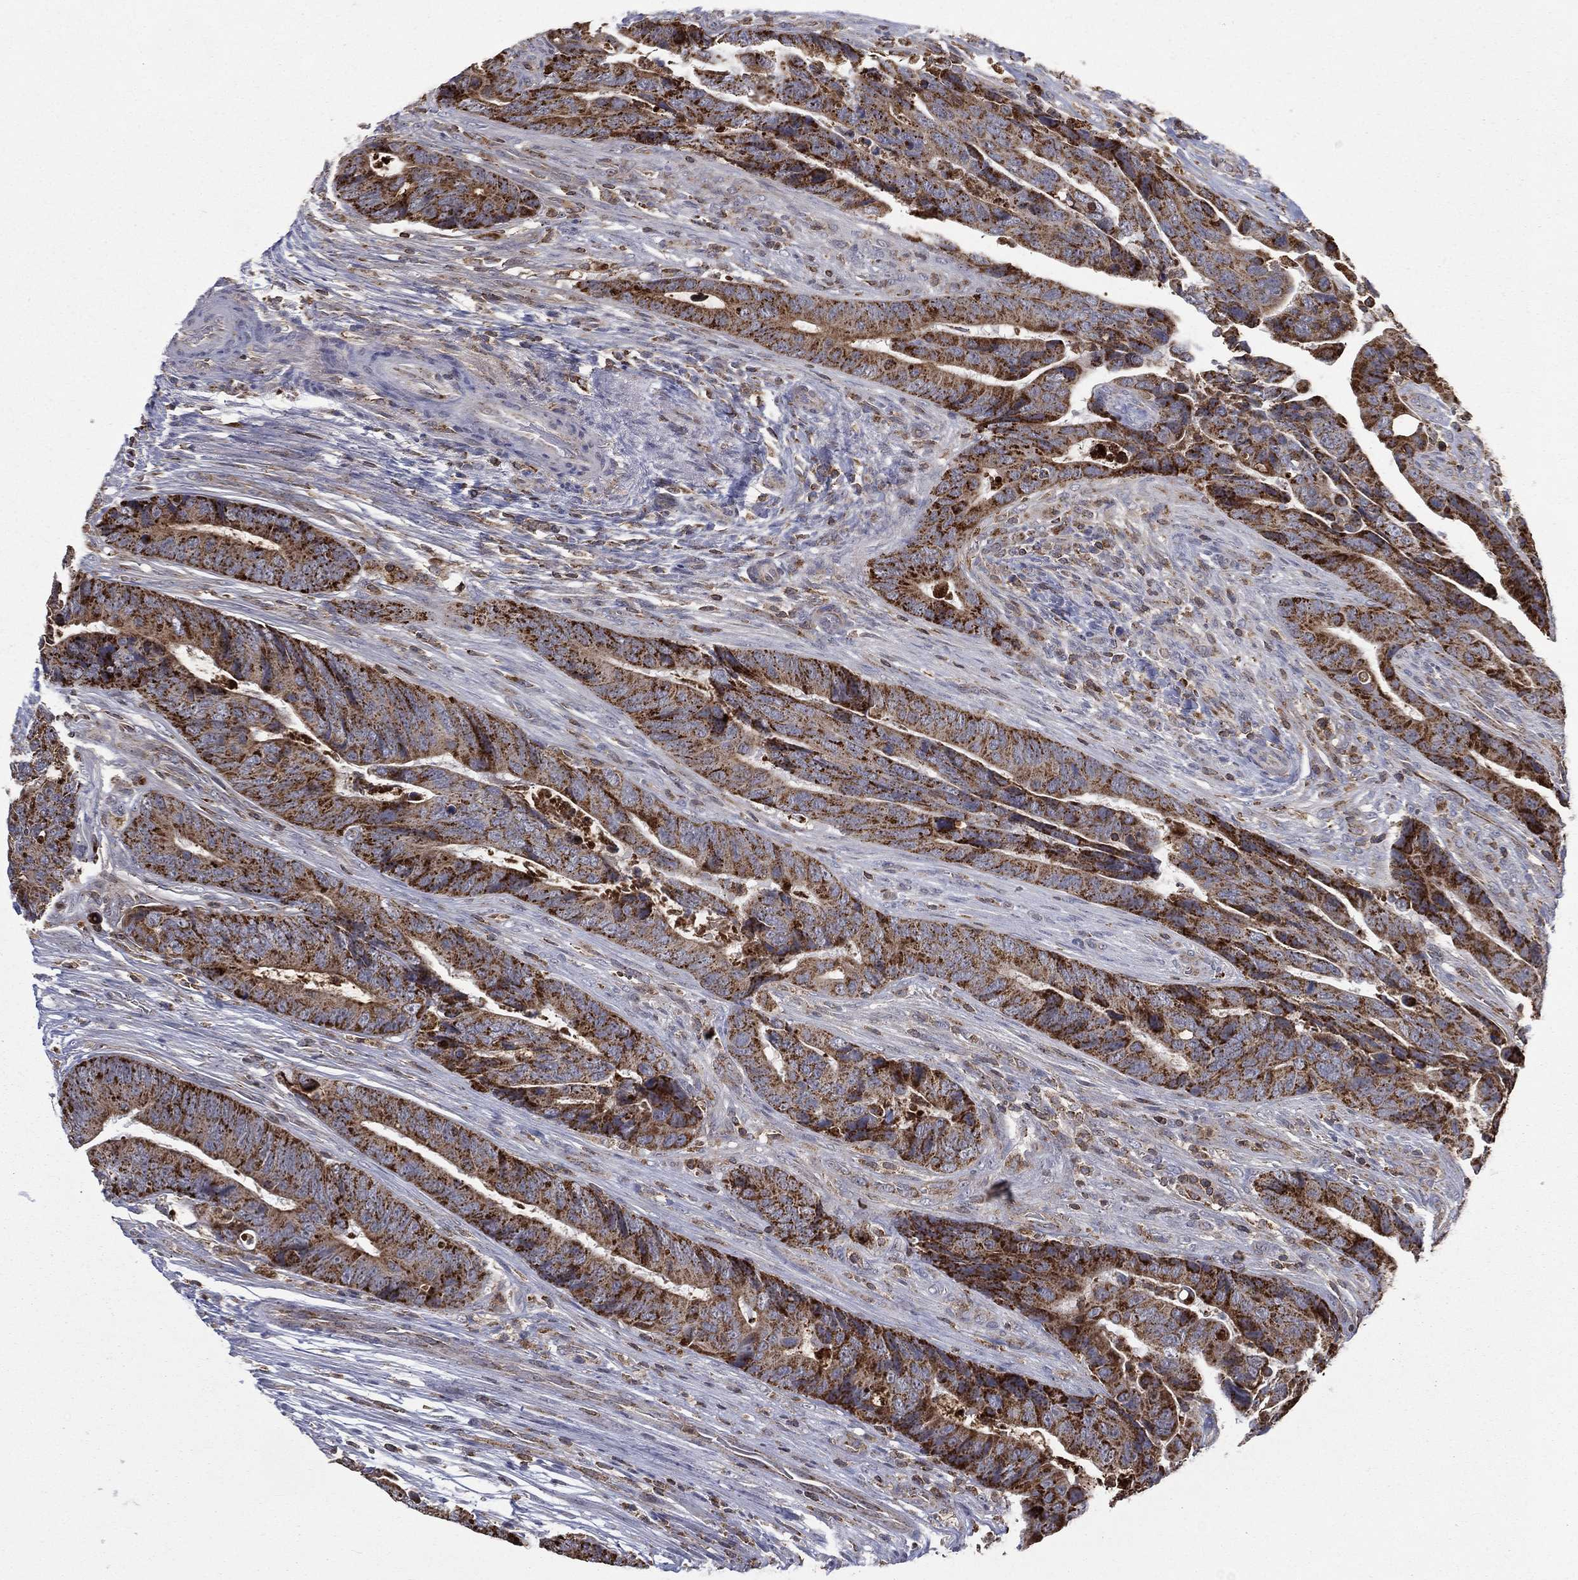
{"staining": {"intensity": "strong", "quantity": ">75%", "location": "cytoplasmic/membranous"}, "tissue": "colorectal cancer", "cell_type": "Tumor cells", "image_type": "cancer", "snomed": [{"axis": "morphology", "description": "Adenocarcinoma, NOS"}, {"axis": "topography", "description": "Colon"}], "caption": "High-power microscopy captured an immunohistochemistry micrograph of colorectal cancer (adenocarcinoma), revealing strong cytoplasmic/membranous positivity in about >75% of tumor cells.", "gene": "RIN3", "patient": {"sex": "female", "age": 56}}